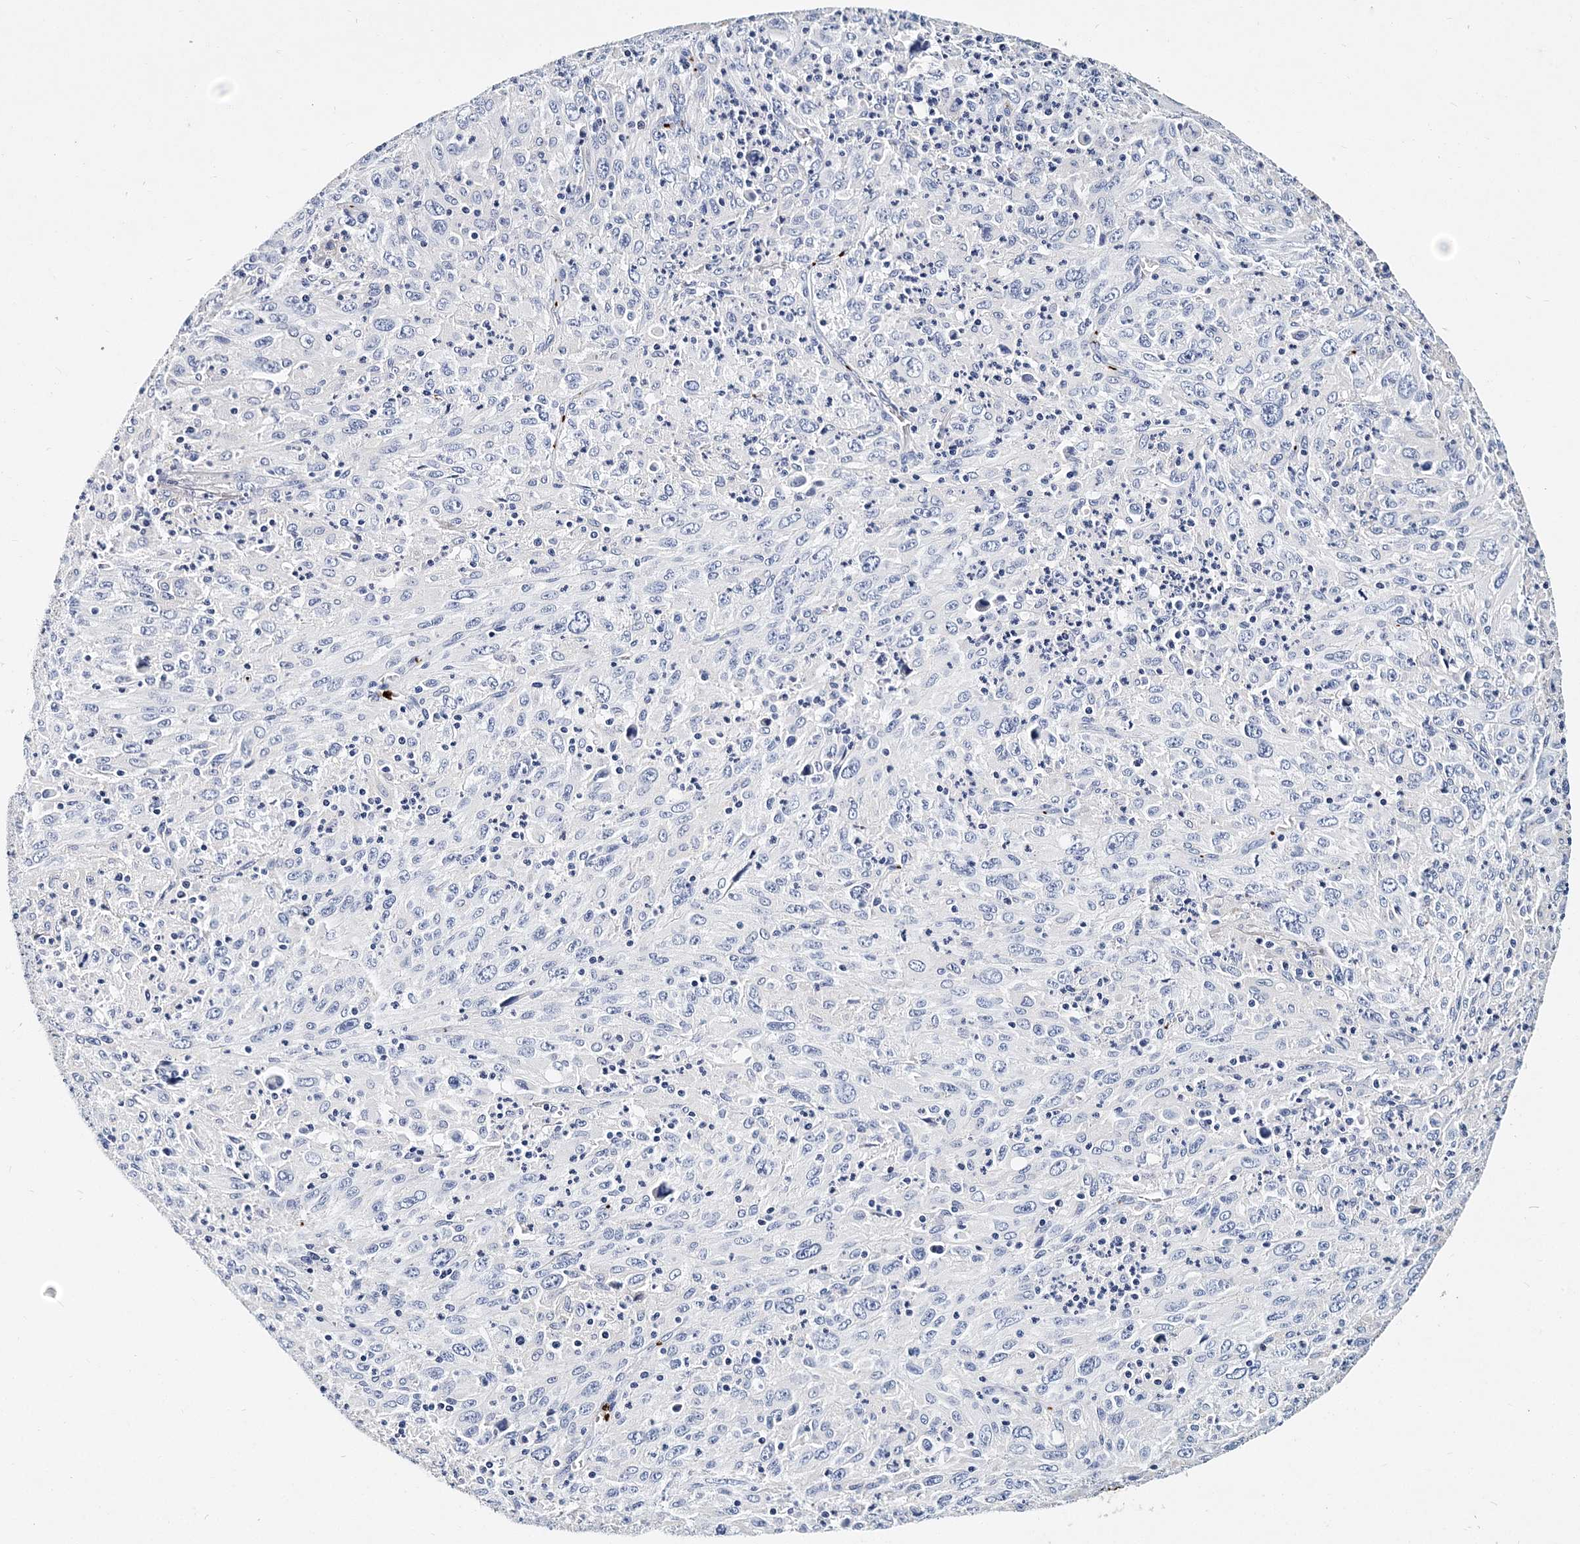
{"staining": {"intensity": "negative", "quantity": "none", "location": "none"}, "tissue": "melanoma", "cell_type": "Tumor cells", "image_type": "cancer", "snomed": [{"axis": "morphology", "description": "Malignant melanoma, Metastatic site"}, {"axis": "topography", "description": "Skin"}], "caption": "Tumor cells are negative for protein expression in human melanoma.", "gene": "ITGA2B", "patient": {"sex": "female", "age": 56}}